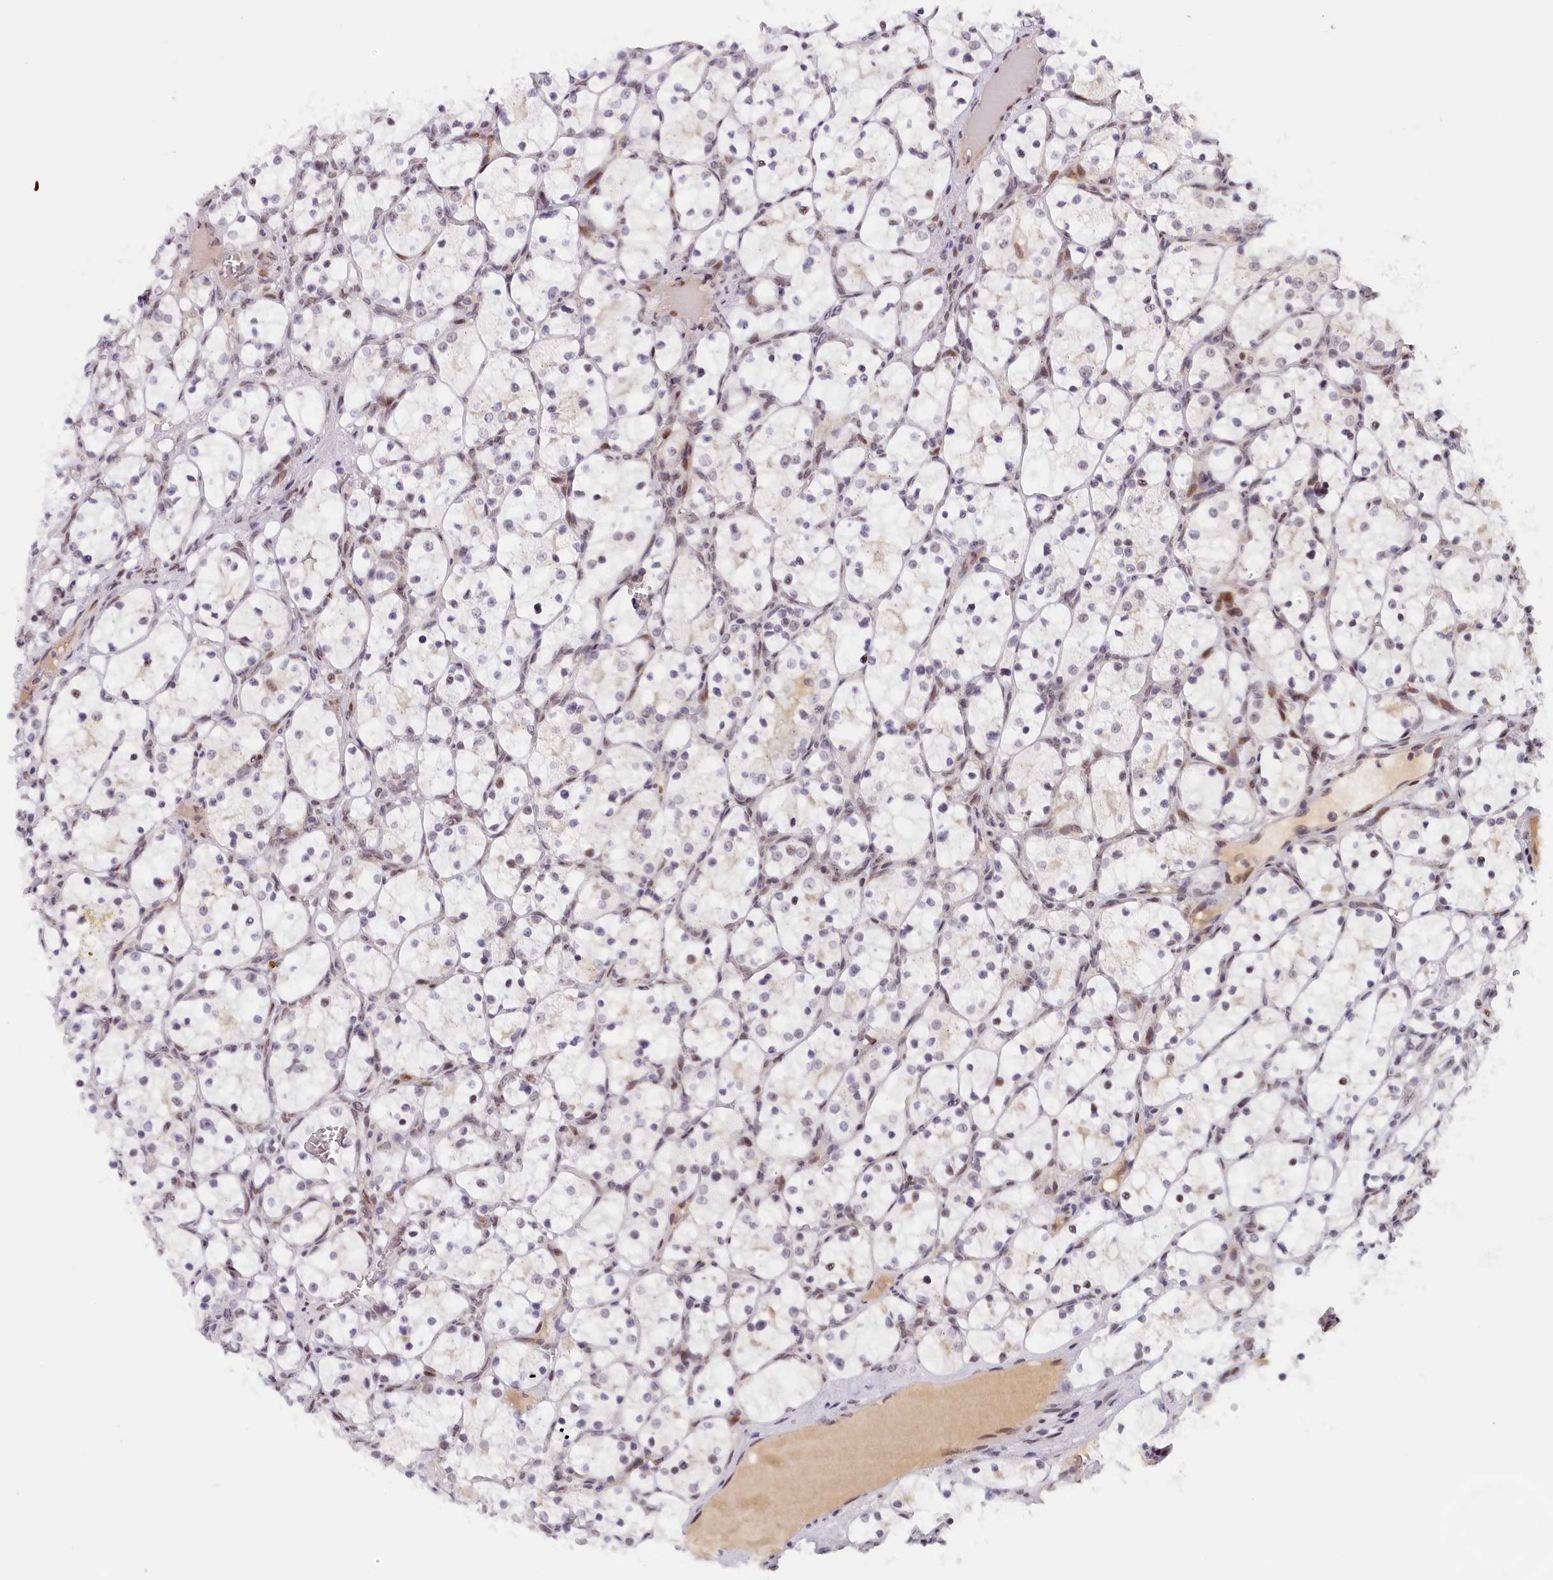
{"staining": {"intensity": "negative", "quantity": "none", "location": "none"}, "tissue": "renal cancer", "cell_type": "Tumor cells", "image_type": "cancer", "snomed": [{"axis": "morphology", "description": "Adenocarcinoma, NOS"}, {"axis": "topography", "description": "Kidney"}], "caption": "The histopathology image reveals no staining of tumor cells in renal adenocarcinoma. Nuclei are stained in blue.", "gene": "SEC31B", "patient": {"sex": "female", "age": 69}}